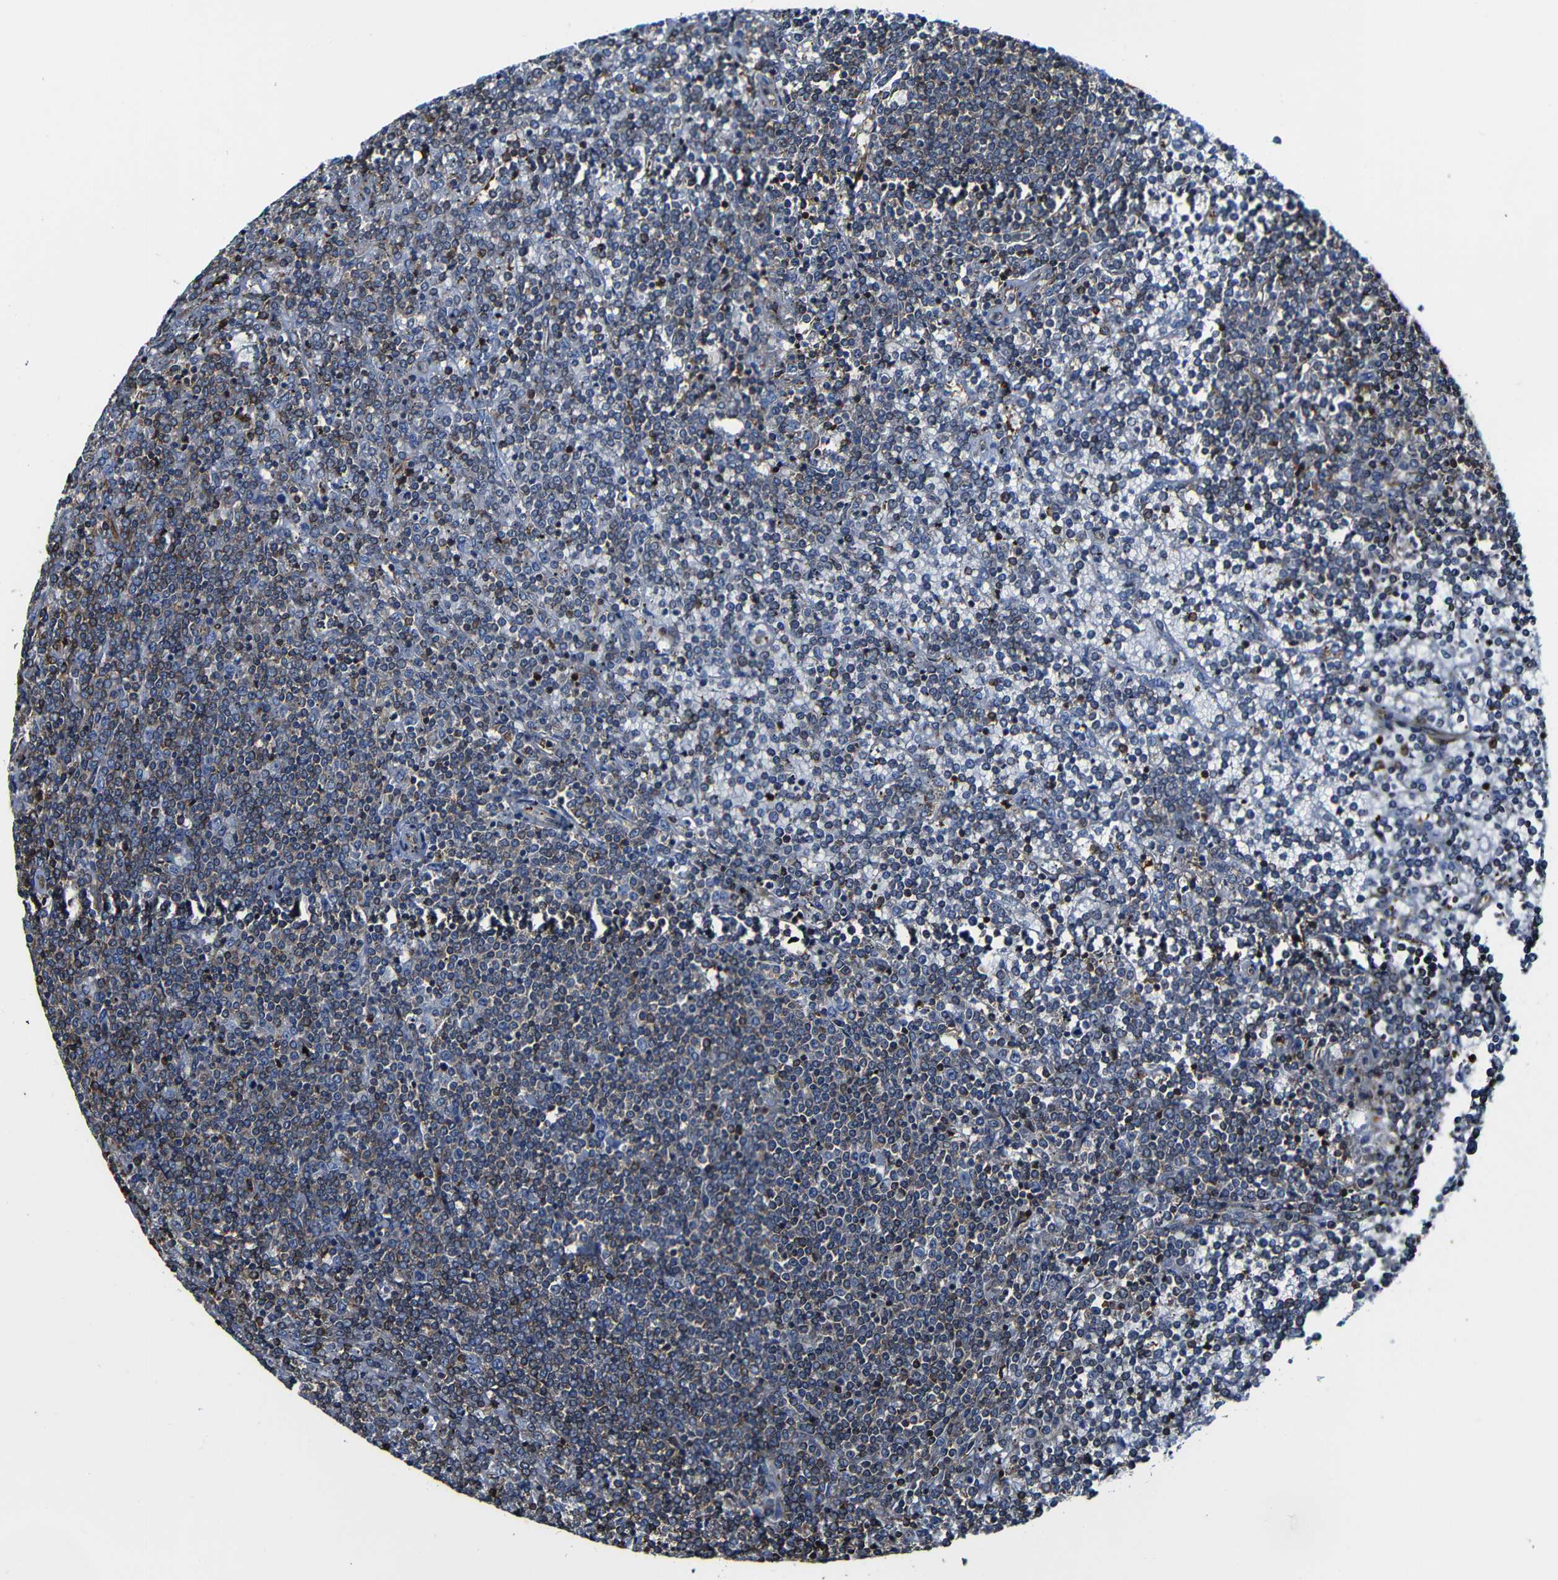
{"staining": {"intensity": "weak", "quantity": "25%-75%", "location": "cytoplasmic/membranous"}, "tissue": "lymphoma", "cell_type": "Tumor cells", "image_type": "cancer", "snomed": [{"axis": "morphology", "description": "Malignant lymphoma, non-Hodgkin's type, Low grade"}, {"axis": "topography", "description": "Spleen"}], "caption": "Immunohistochemical staining of malignant lymphoma, non-Hodgkin's type (low-grade) exhibits low levels of weak cytoplasmic/membranous staining in approximately 25%-75% of tumor cells.", "gene": "MSN", "patient": {"sex": "female", "age": 19}}